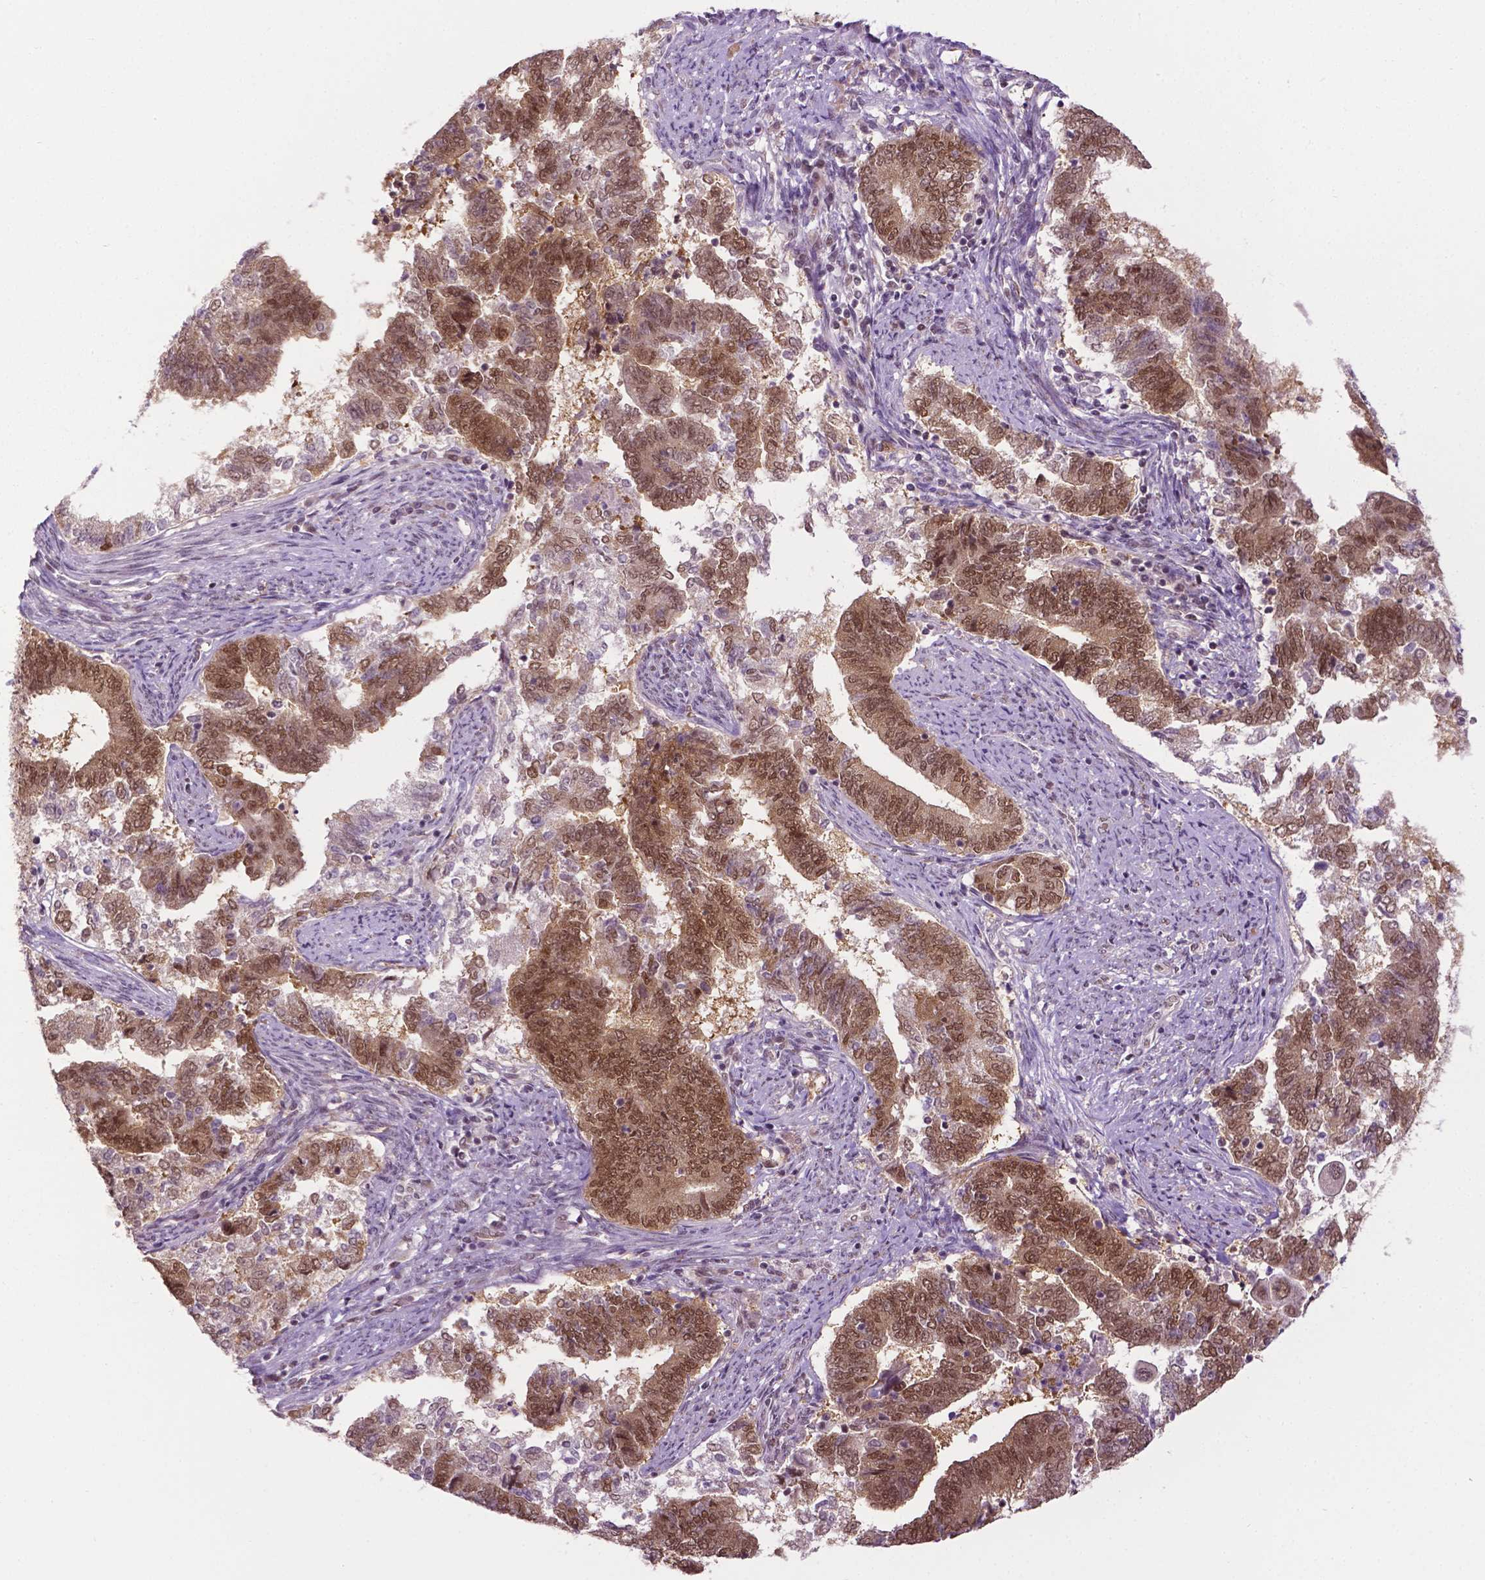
{"staining": {"intensity": "moderate", "quantity": ">75%", "location": "nuclear"}, "tissue": "endometrial cancer", "cell_type": "Tumor cells", "image_type": "cancer", "snomed": [{"axis": "morphology", "description": "Adenocarcinoma, NOS"}, {"axis": "topography", "description": "Endometrium"}], "caption": "Tumor cells exhibit moderate nuclear positivity in approximately >75% of cells in adenocarcinoma (endometrial). The protein of interest is stained brown, and the nuclei are stained in blue (DAB IHC with brightfield microscopy, high magnification).", "gene": "UBQLN4", "patient": {"sex": "female", "age": 65}}